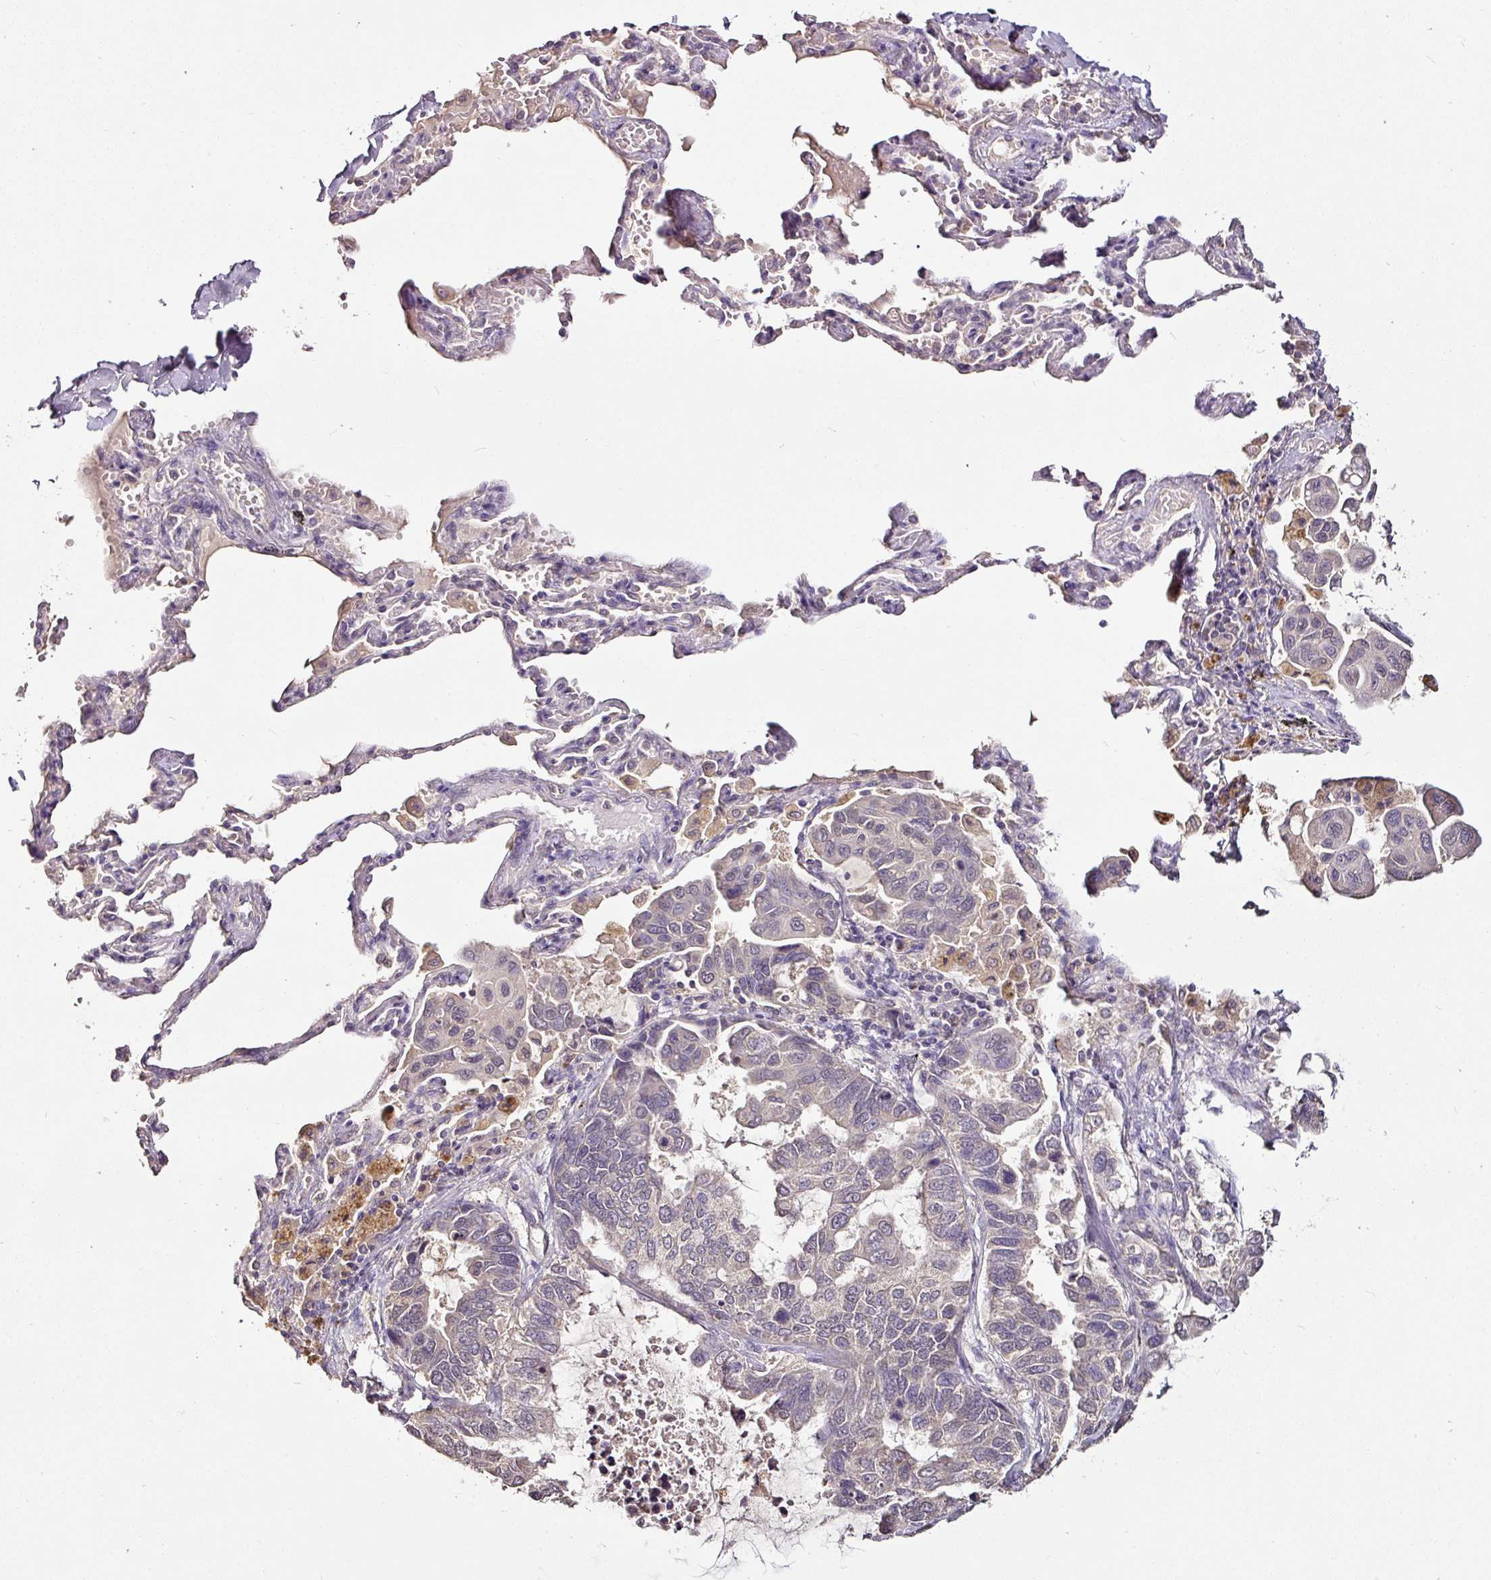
{"staining": {"intensity": "negative", "quantity": "none", "location": "none"}, "tissue": "lung cancer", "cell_type": "Tumor cells", "image_type": "cancer", "snomed": [{"axis": "morphology", "description": "Adenocarcinoma, NOS"}, {"axis": "topography", "description": "Lung"}], "caption": "An image of adenocarcinoma (lung) stained for a protein displays no brown staining in tumor cells.", "gene": "RPL38", "patient": {"sex": "male", "age": 64}}